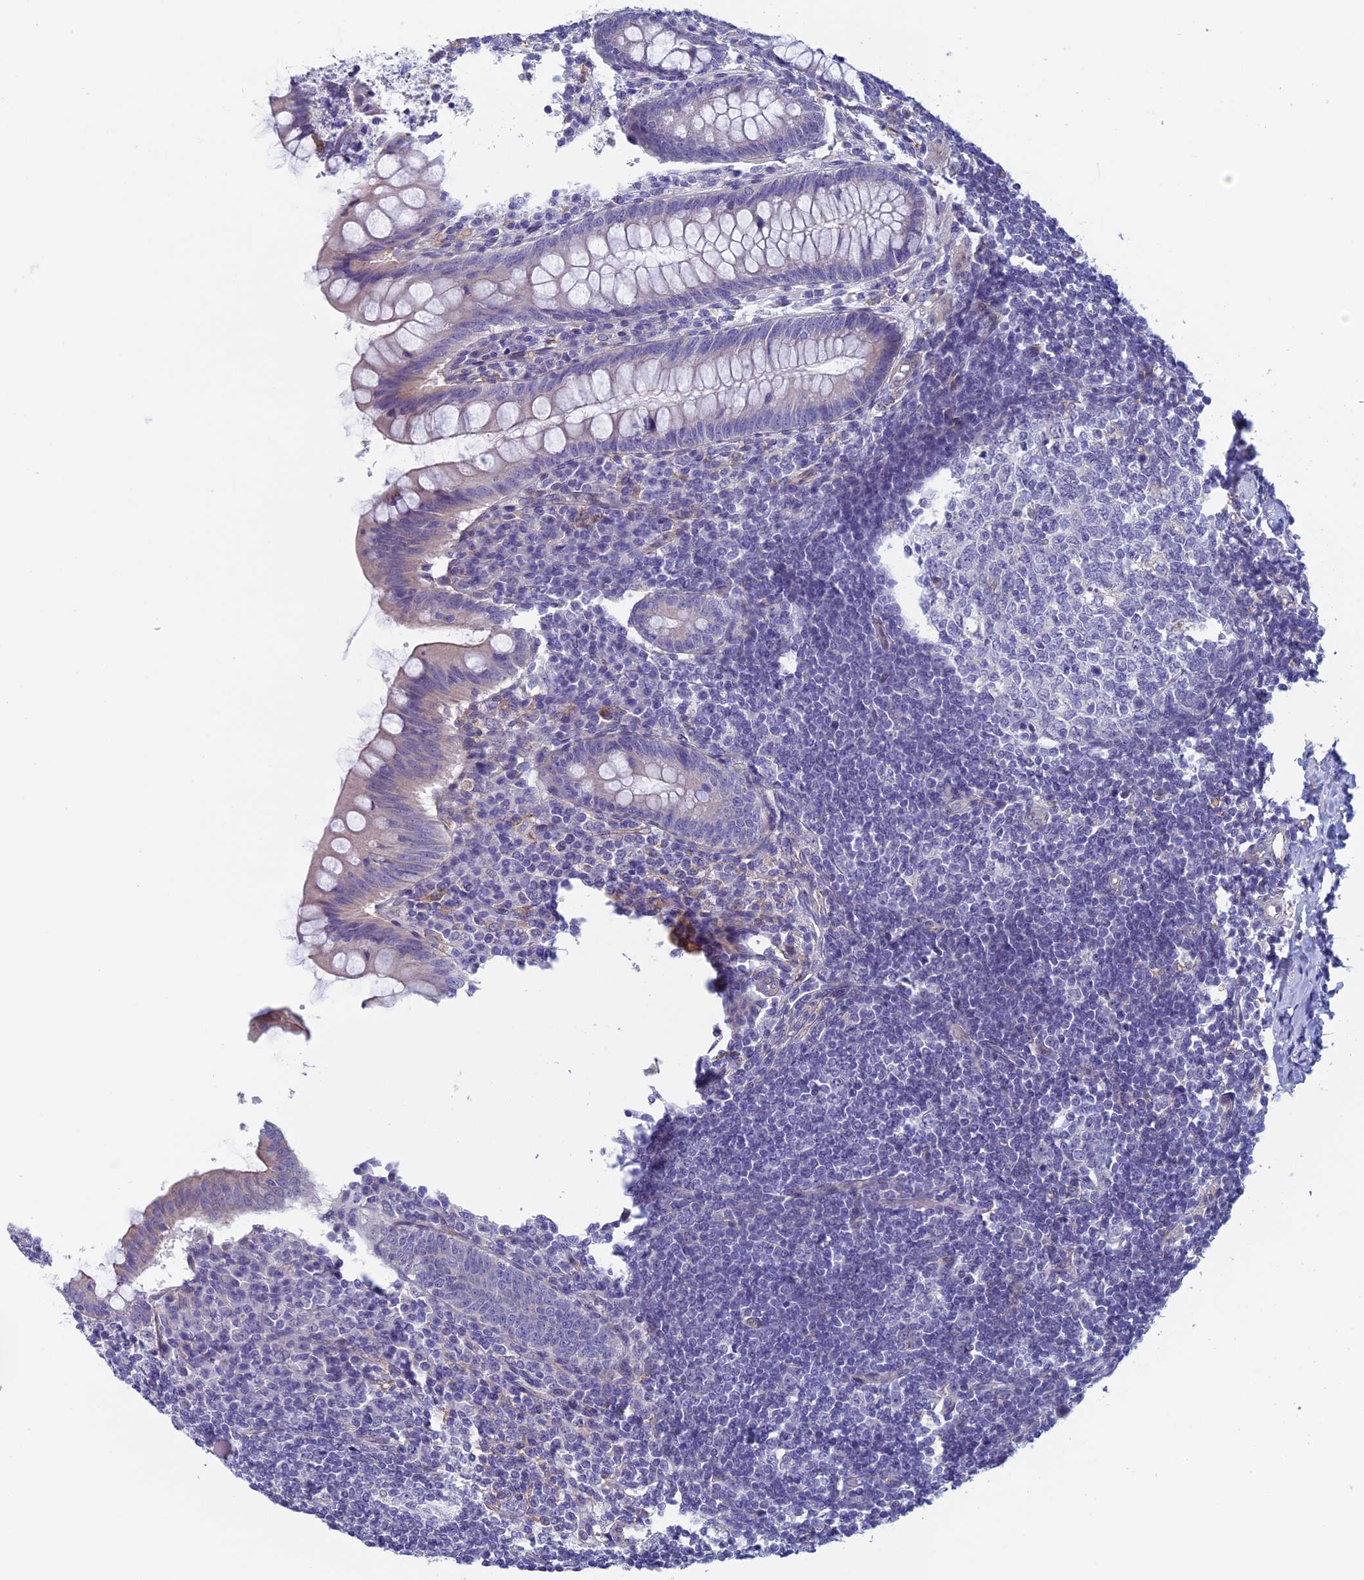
{"staining": {"intensity": "negative", "quantity": "none", "location": "none"}, "tissue": "appendix", "cell_type": "Glandular cells", "image_type": "normal", "snomed": [{"axis": "morphology", "description": "Normal tissue, NOS"}, {"axis": "topography", "description": "Appendix"}], "caption": "Histopathology image shows no significant protein staining in glandular cells of unremarkable appendix.", "gene": "CNOT6L", "patient": {"sex": "female", "age": 33}}